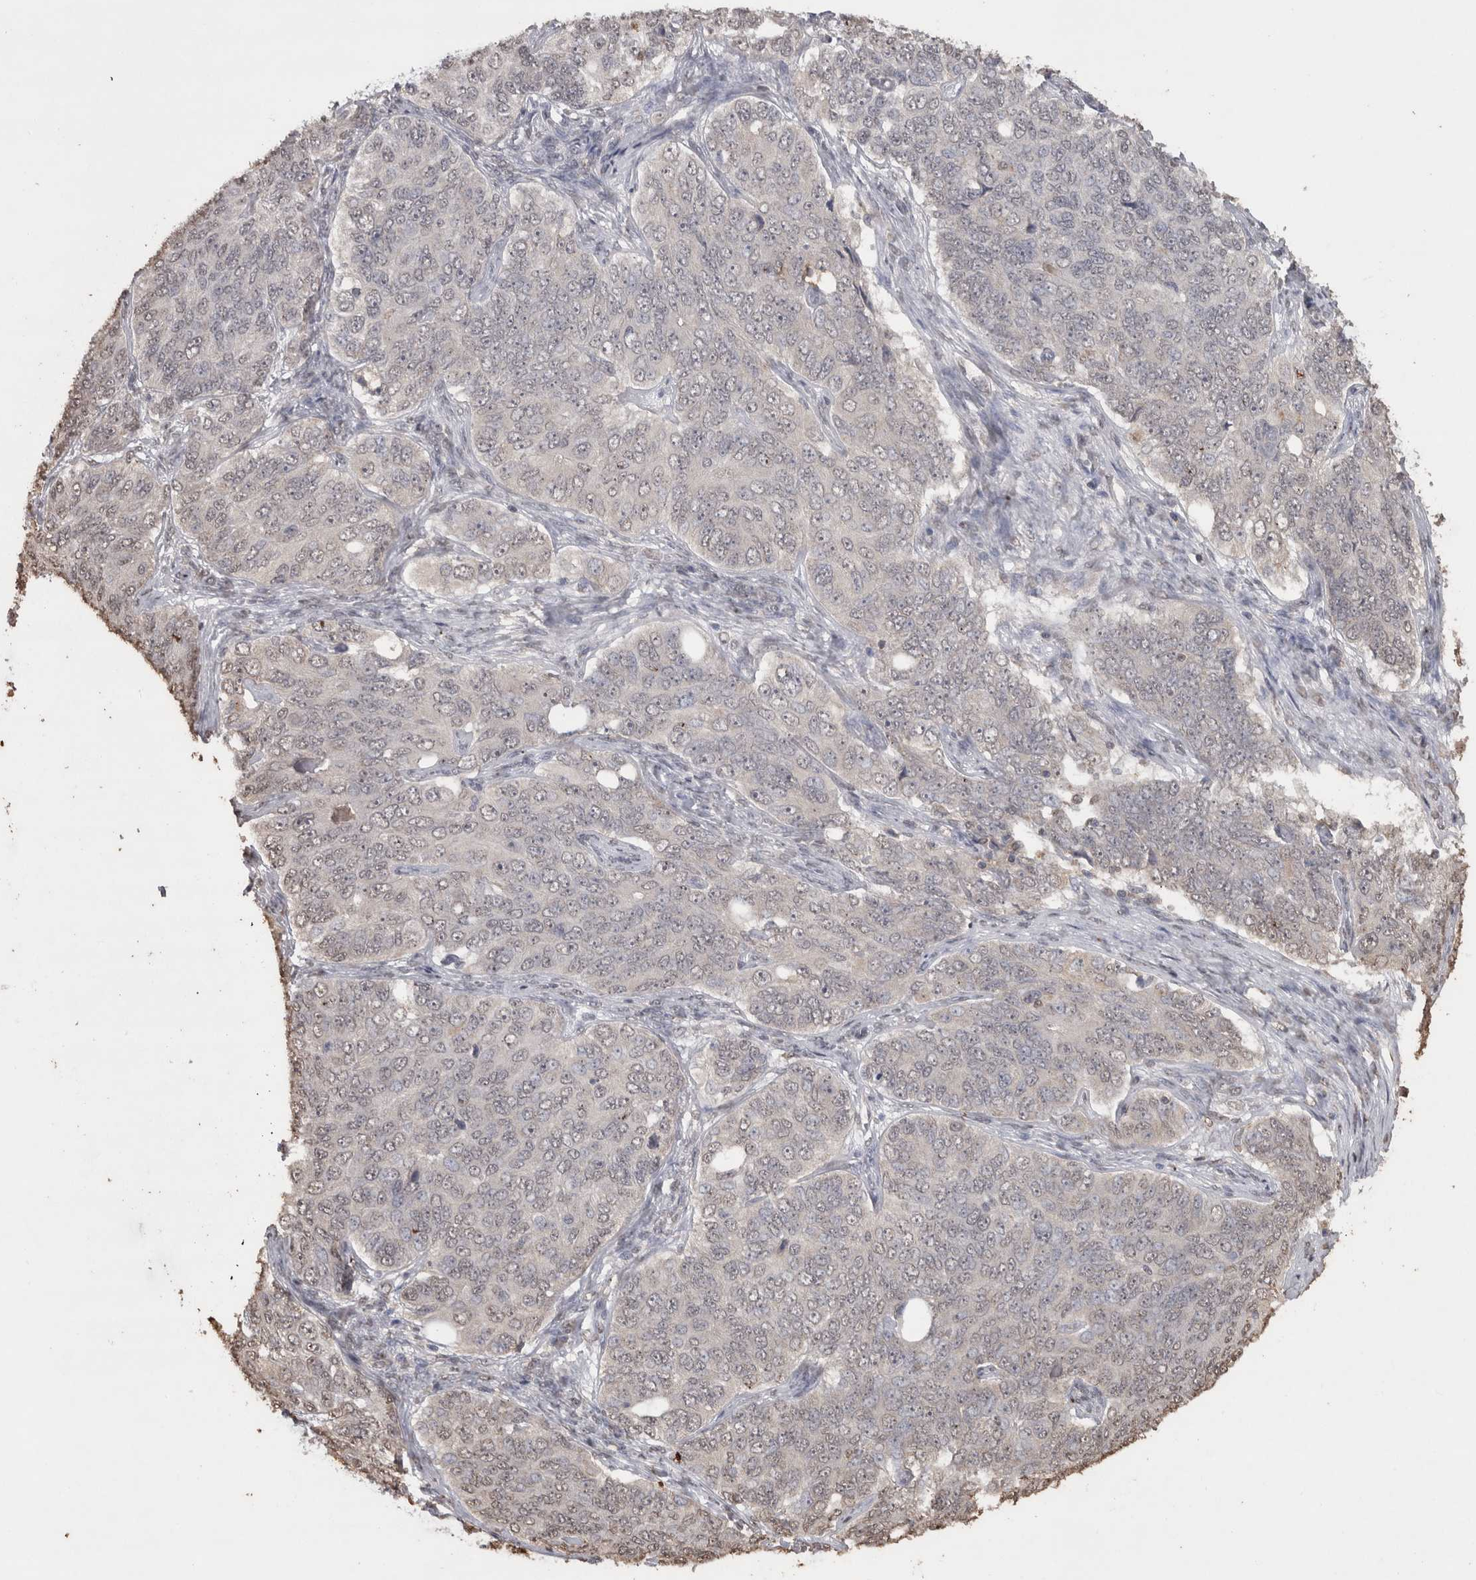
{"staining": {"intensity": "weak", "quantity": "25%-75%", "location": "nuclear"}, "tissue": "ovarian cancer", "cell_type": "Tumor cells", "image_type": "cancer", "snomed": [{"axis": "morphology", "description": "Carcinoma, endometroid"}, {"axis": "topography", "description": "Ovary"}], "caption": "Brown immunohistochemical staining in human ovarian cancer displays weak nuclear staining in approximately 25%-75% of tumor cells.", "gene": "CRELD2", "patient": {"sex": "female", "age": 51}}